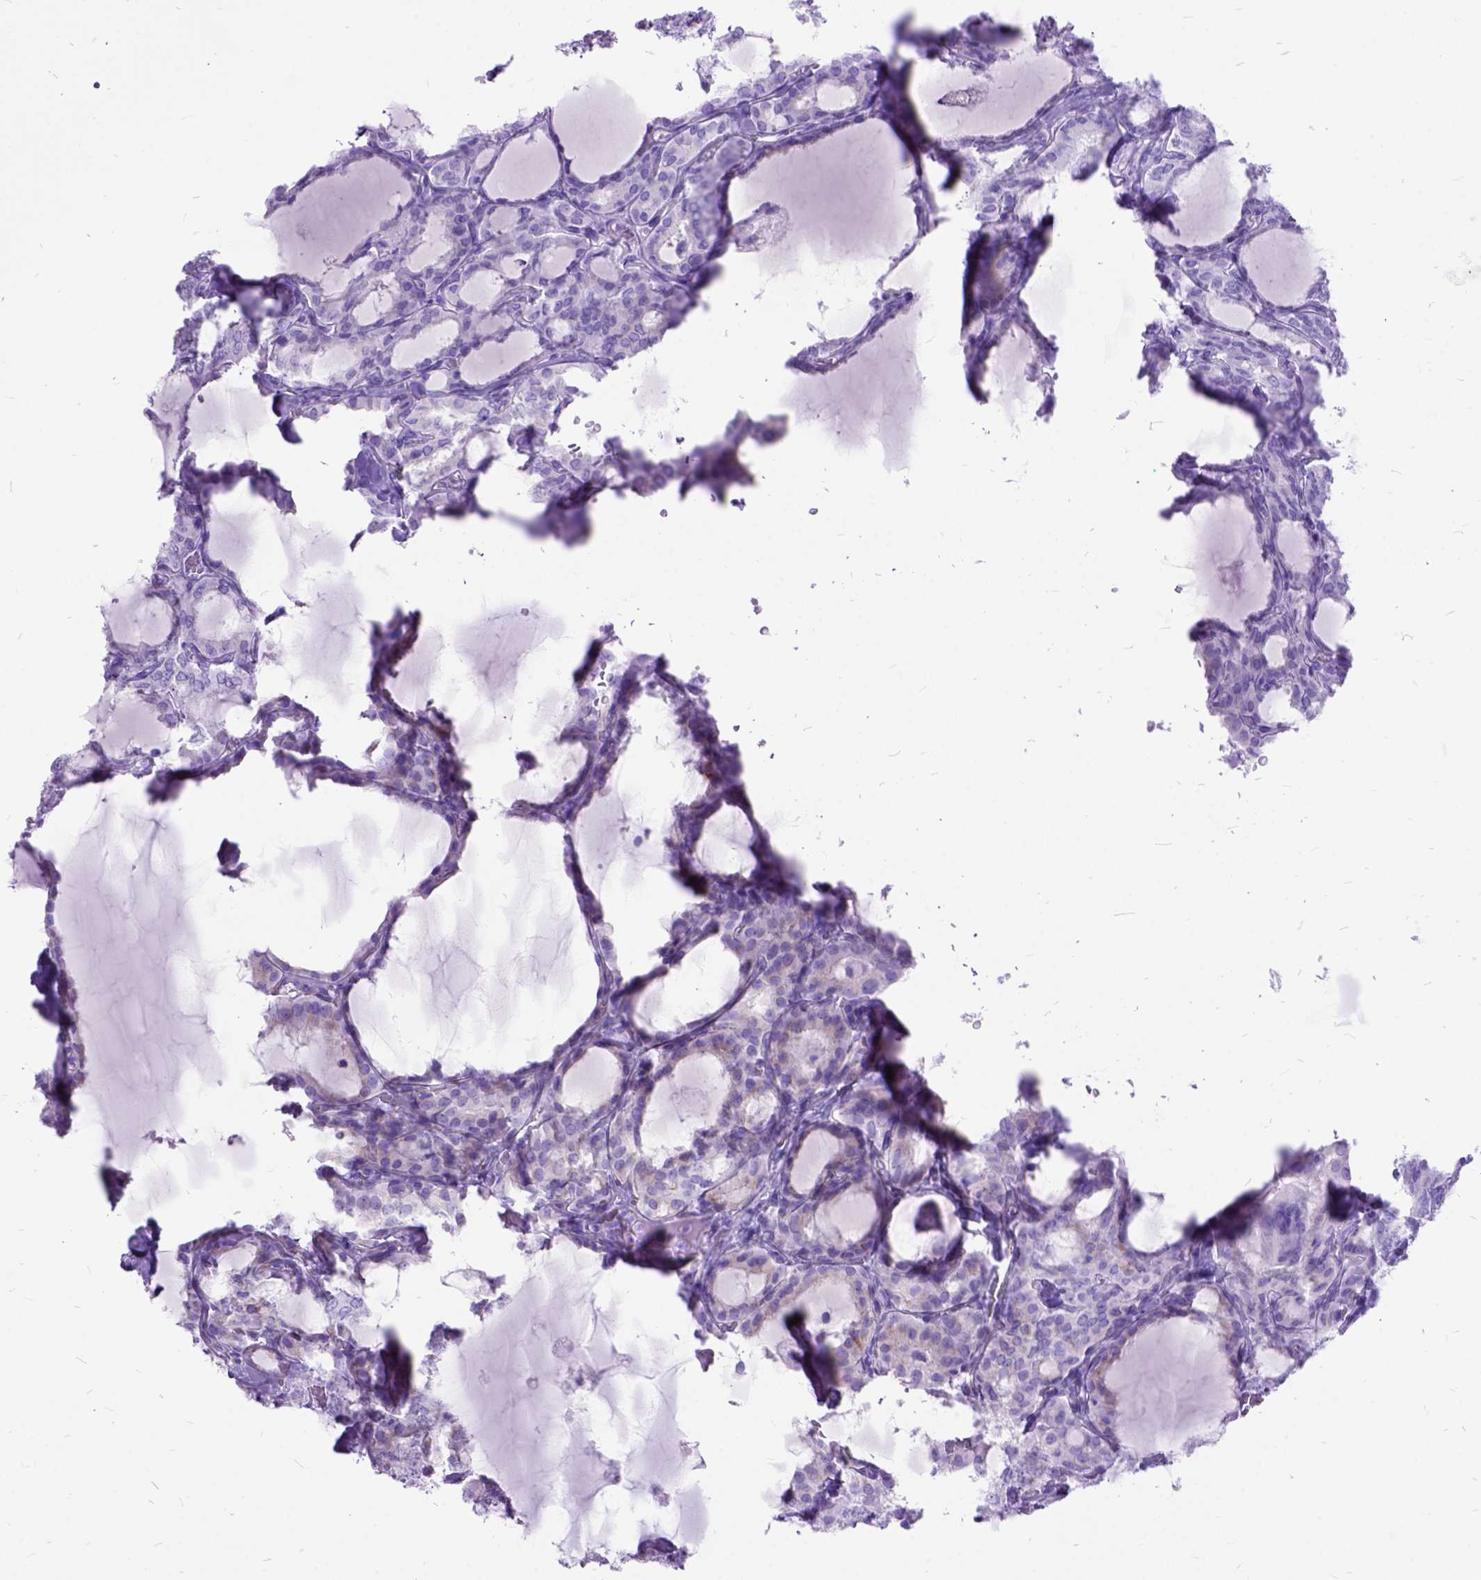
{"staining": {"intensity": "negative", "quantity": "none", "location": "none"}, "tissue": "thyroid cancer", "cell_type": "Tumor cells", "image_type": "cancer", "snomed": [{"axis": "morphology", "description": "Papillary adenocarcinoma, NOS"}, {"axis": "topography", "description": "Thyroid gland"}], "caption": "IHC histopathology image of neoplastic tissue: thyroid cancer (papillary adenocarcinoma) stained with DAB shows no significant protein expression in tumor cells. (Immunohistochemistry, brightfield microscopy, high magnification).", "gene": "DNAH2", "patient": {"sex": "male", "age": 20}}